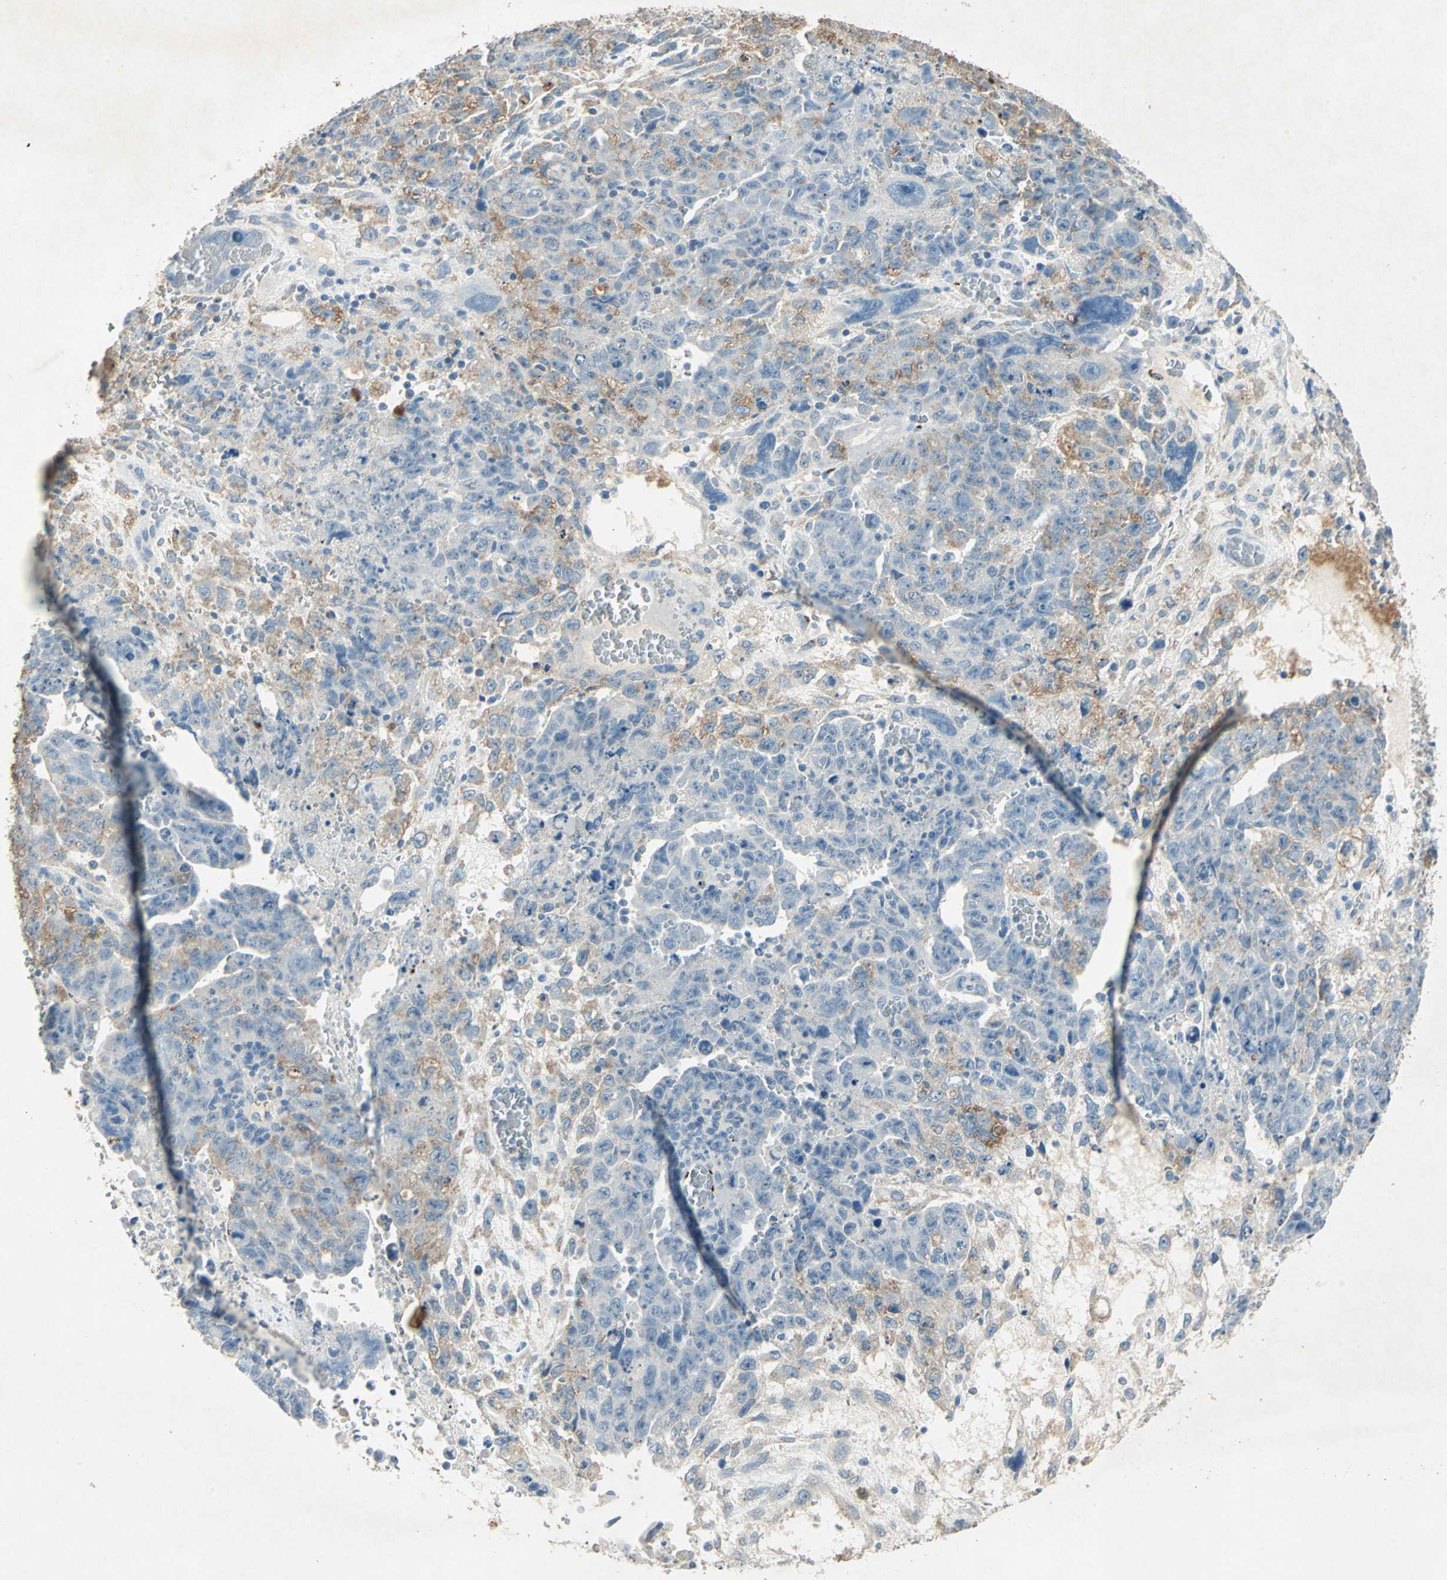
{"staining": {"intensity": "weak", "quantity": "25%-75%", "location": "cytoplasmic/membranous"}, "tissue": "testis cancer", "cell_type": "Tumor cells", "image_type": "cancer", "snomed": [{"axis": "morphology", "description": "Carcinoma, Embryonal, NOS"}, {"axis": "topography", "description": "Testis"}], "caption": "Weak cytoplasmic/membranous protein staining is appreciated in approximately 25%-75% of tumor cells in testis cancer (embryonal carcinoma).", "gene": "CAMK2B", "patient": {"sex": "male", "age": 28}}